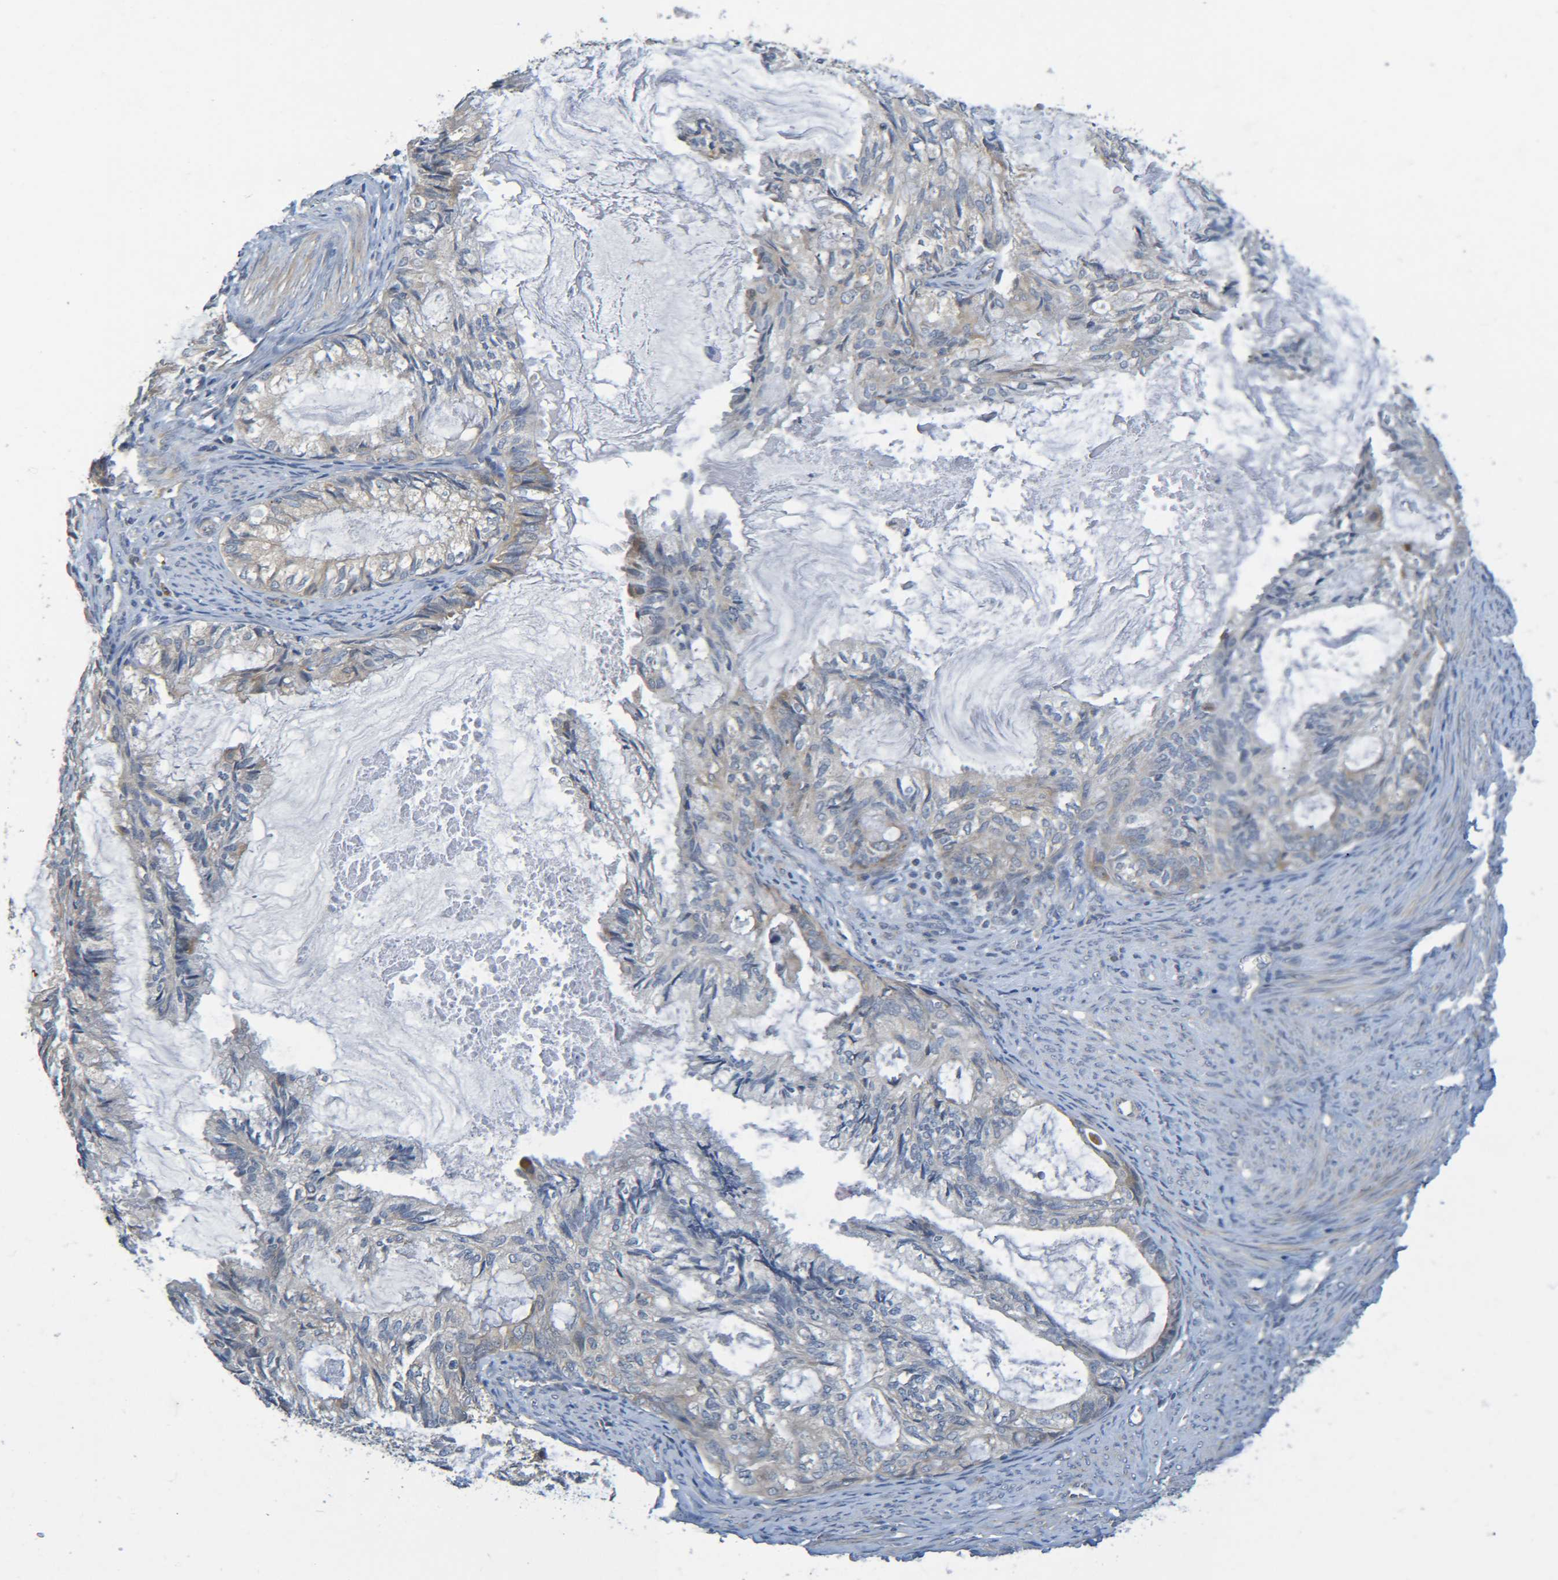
{"staining": {"intensity": "weak", "quantity": ">75%", "location": "cytoplasmic/membranous"}, "tissue": "cervical cancer", "cell_type": "Tumor cells", "image_type": "cancer", "snomed": [{"axis": "morphology", "description": "Normal tissue, NOS"}, {"axis": "morphology", "description": "Adenocarcinoma, NOS"}, {"axis": "topography", "description": "Cervix"}, {"axis": "topography", "description": "Endometrium"}], "caption": "Protein staining exhibits weak cytoplasmic/membranous staining in about >75% of tumor cells in cervical cancer.", "gene": "CYP4F2", "patient": {"sex": "female", "age": 86}}